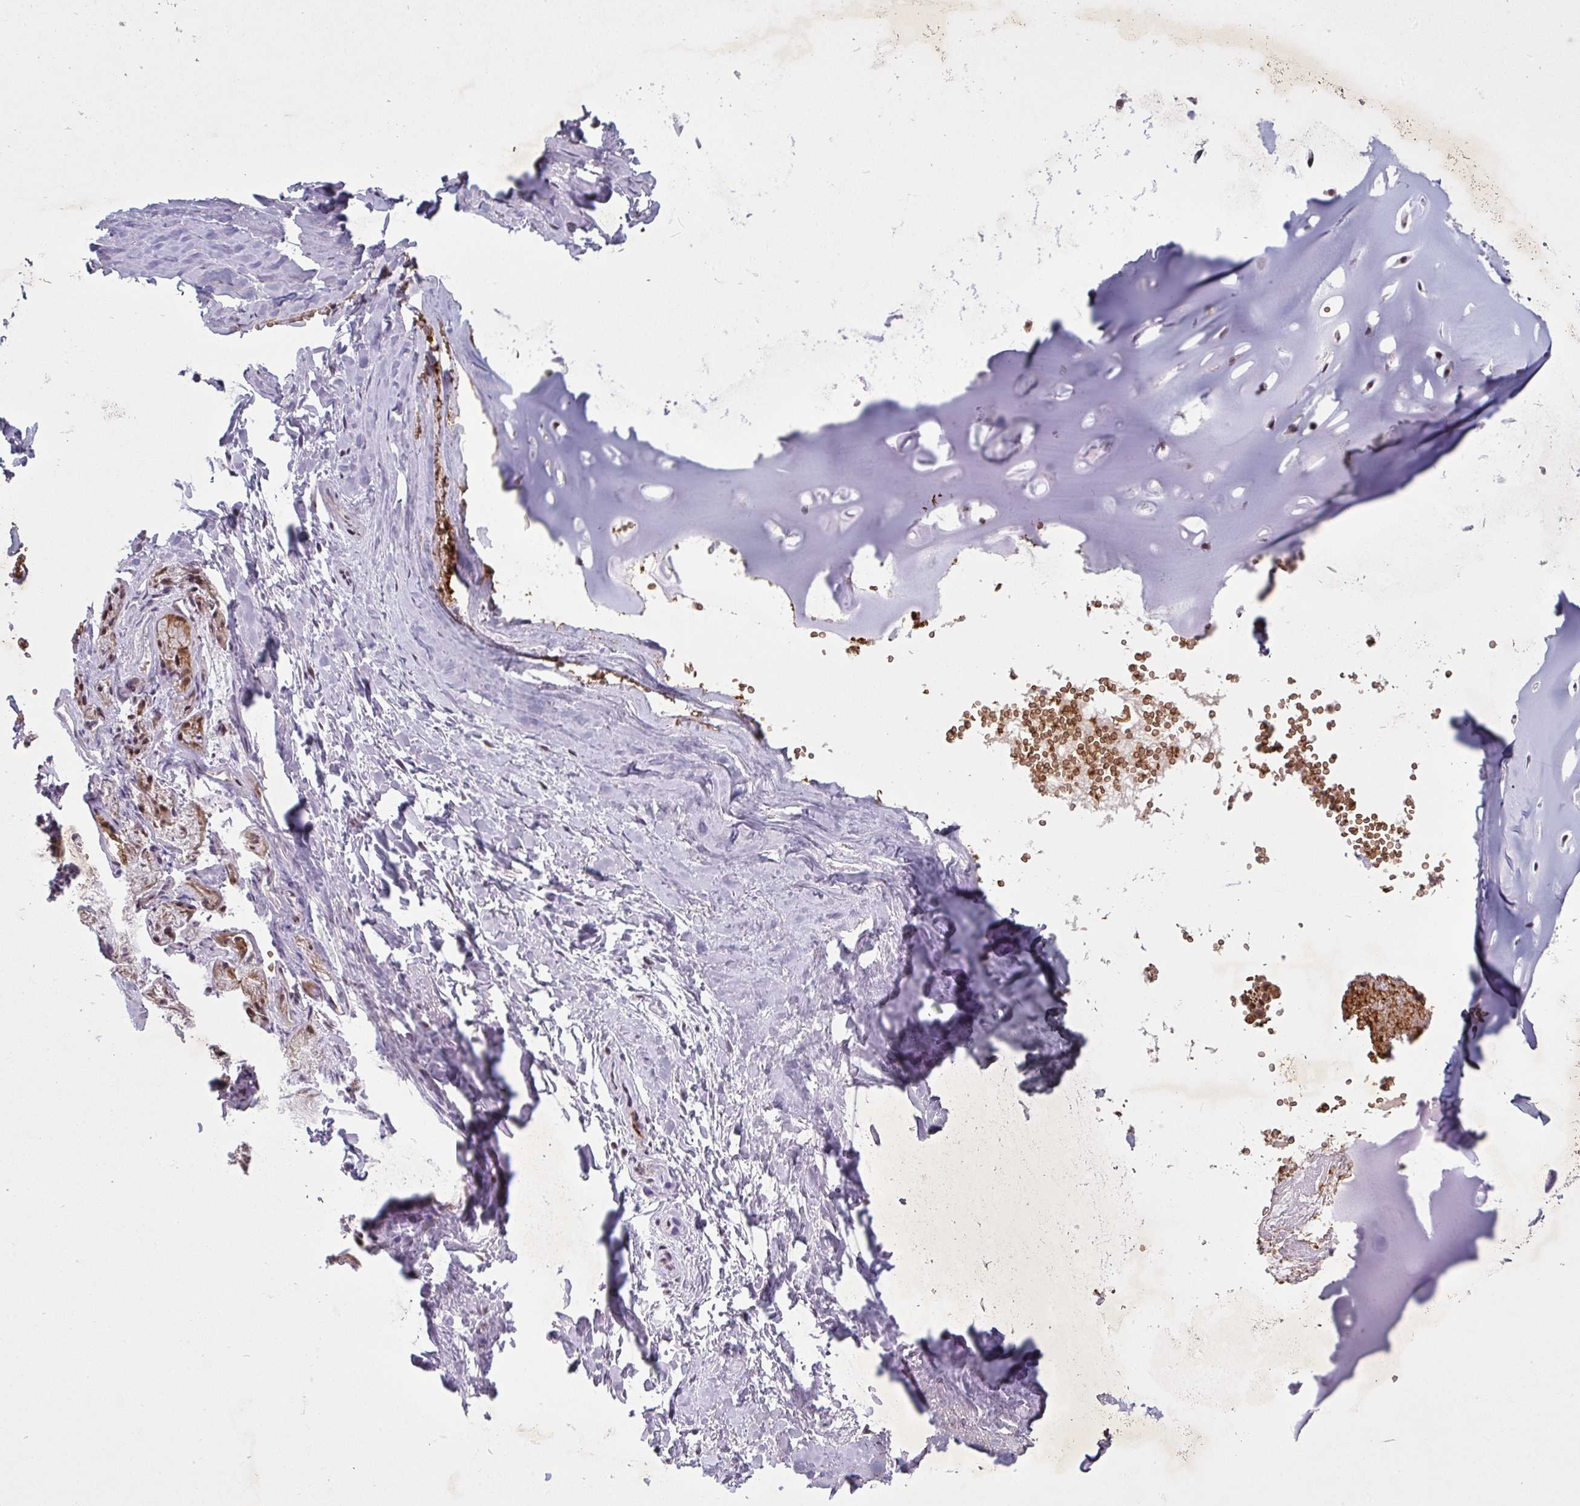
{"staining": {"intensity": "strong", "quantity": ">75%", "location": "cytoplasmic/membranous"}, "tissue": "adipose tissue", "cell_type": "Adipocytes", "image_type": "normal", "snomed": [{"axis": "morphology", "description": "Normal tissue, NOS"}, {"axis": "topography", "description": "Cartilage tissue"}, {"axis": "topography", "description": "Nasopharynx"}, {"axis": "topography", "description": "Thyroid gland"}], "caption": "Immunohistochemical staining of unremarkable adipose tissue exhibits high levels of strong cytoplasmic/membranous expression in approximately >75% of adipocytes. The staining was performed using DAB (3,3'-diaminobenzidine) to visualize the protein expression in brown, while the nuclei were stained in blue with hematoxylin (Magnification: 20x).", "gene": "NLRP13", "patient": {"sex": "male", "age": 63}}